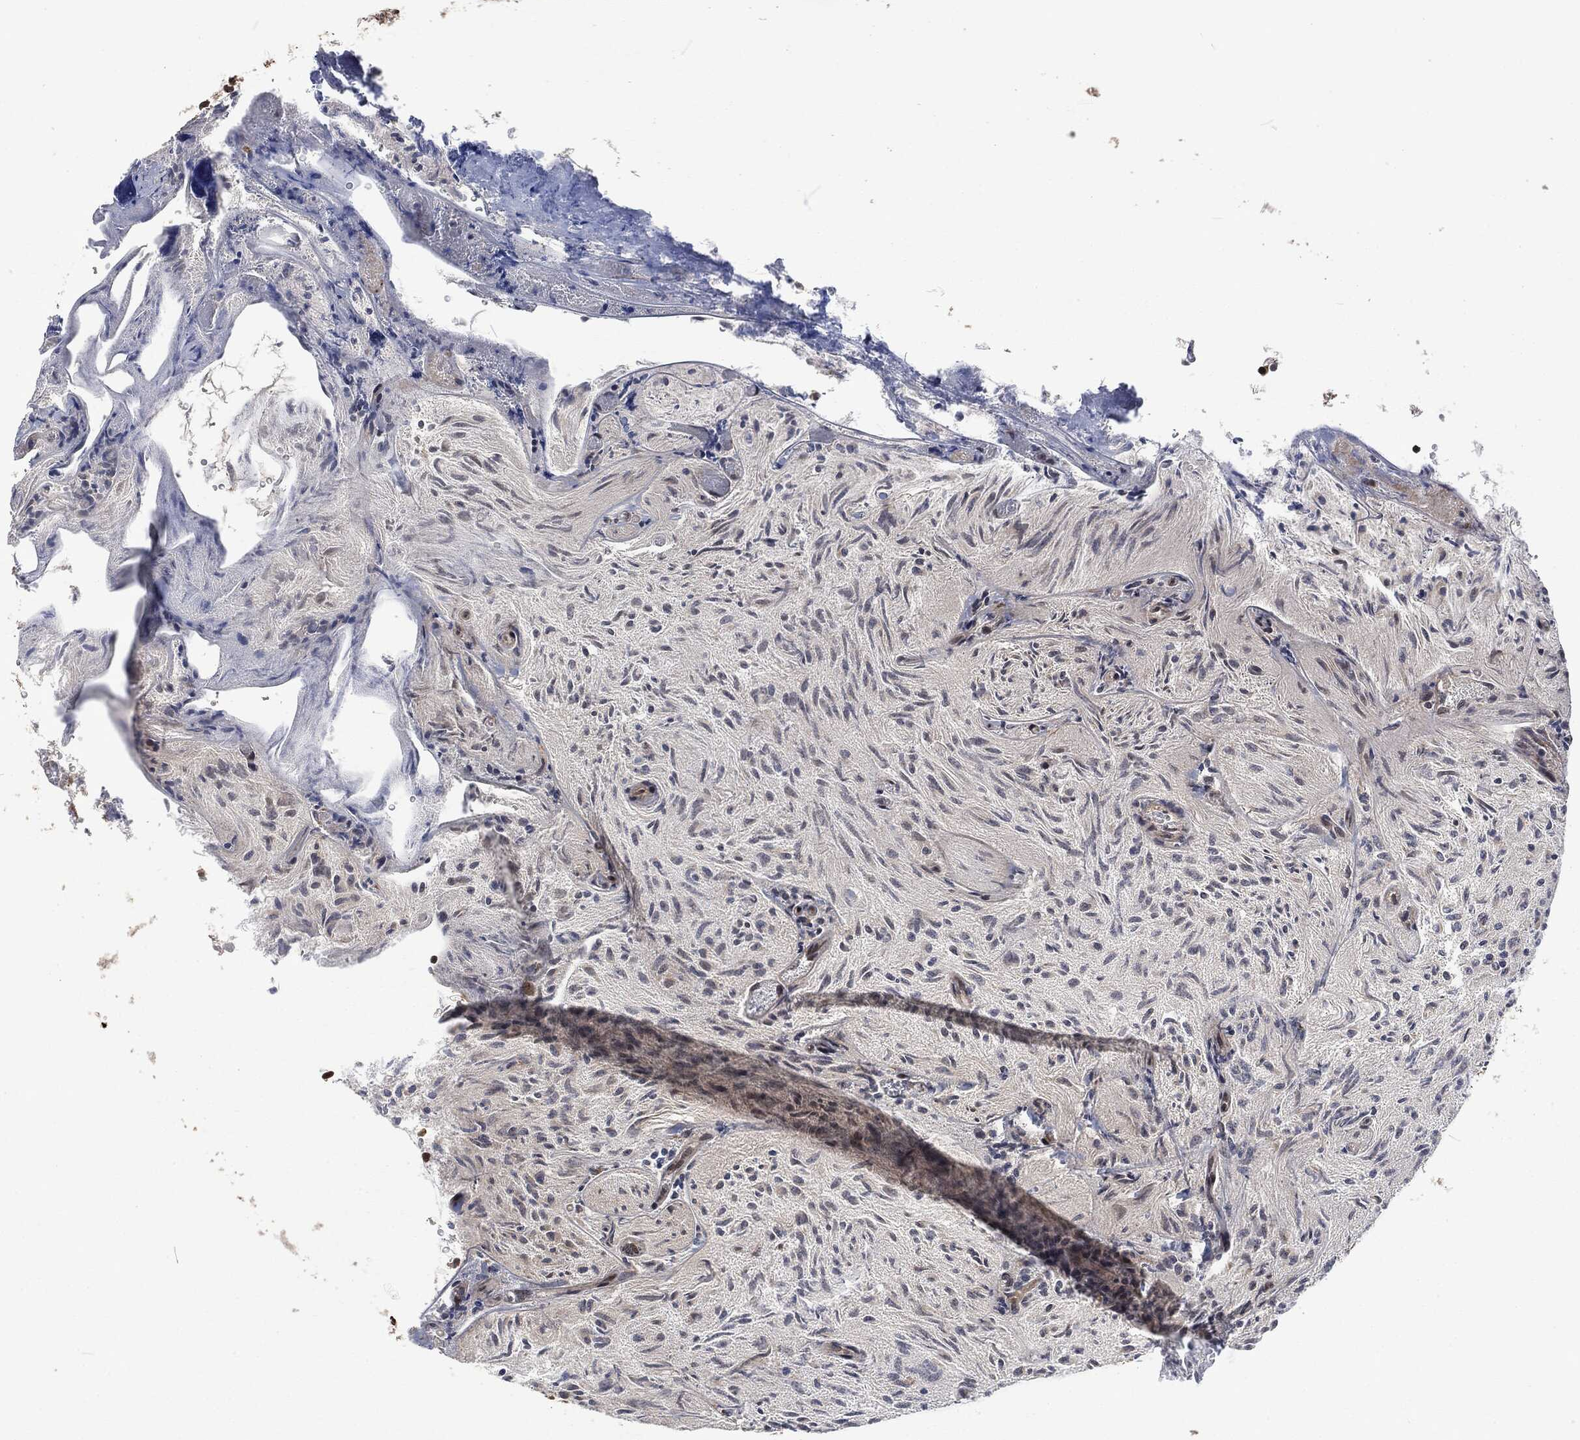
{"staining": {"intensity": "negative", "quantity": "none", "location": "none"}, "tissue": "glioma", "cell_type": "Tumor cells", "image_type": "cancer", "snomed": [{"axis": "morphology", "description": "Glioma, malignant, Low grade"}, {"axis": "topography", "description": "Brain"}], "caption": "A histopathology image of human malignant low-grade glioma is negative for staining in tumor cells.", "gene": "CMPK2", "patient": {"sex": "male", "age": 3}}